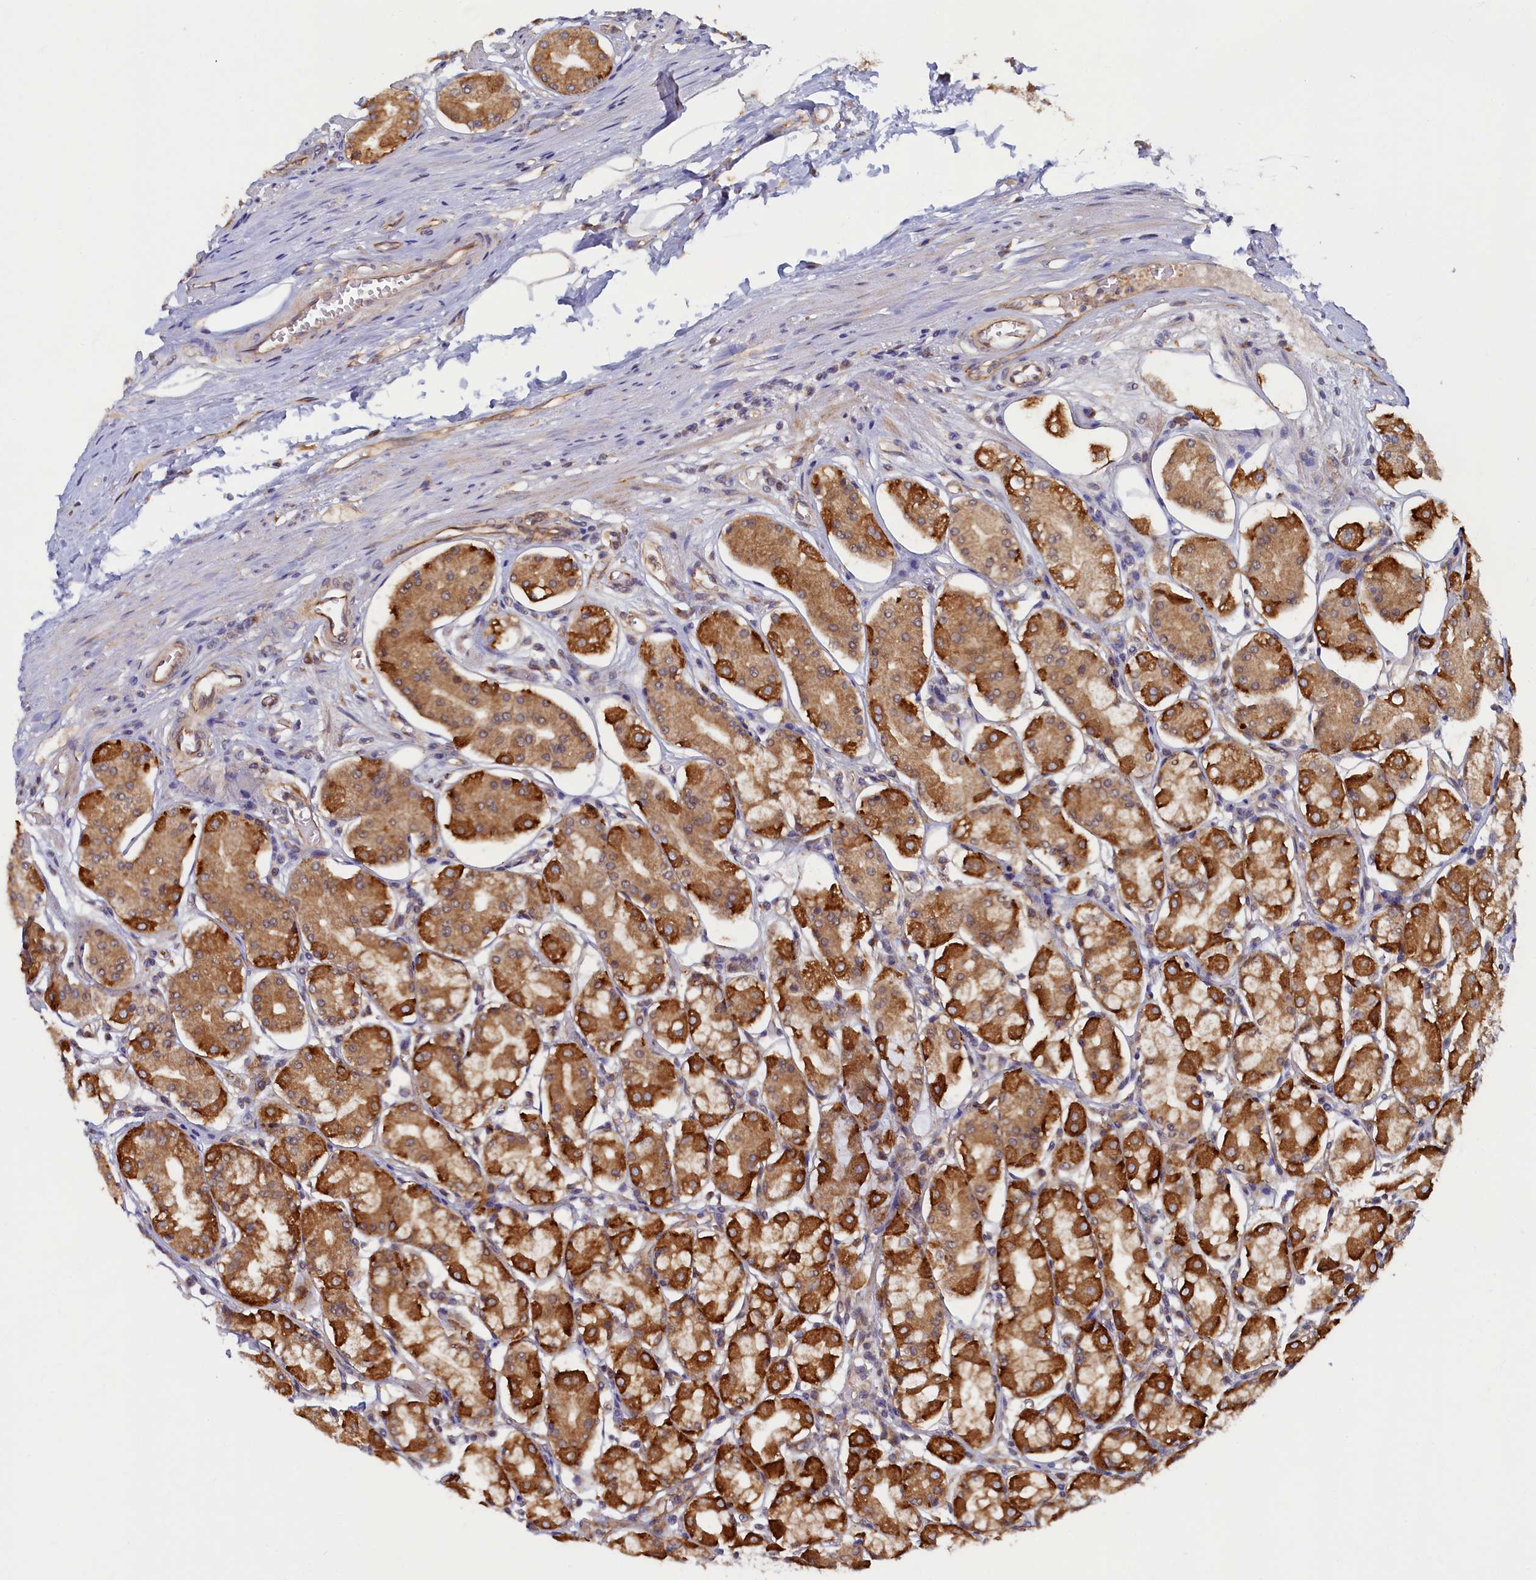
{"staining": {"intensity": "strong", "quantity": ">75%", "location": "cytoplasmic/membranous"}, "tissue": "stomach", "cell_type": "Glandular cells", "image_type": "normal", "snomed": [{"axis": "morphology", "description": "Normal tissue, NOS"}, {"axis": "topography", "description": "Stomach, lower"}], "caption": "Immunohistochemical staining of normal stomach displays >75% levels of strong cytoplasmic/membranous protein positivity in approximately >75% of glandular cells. (DAB IHC, brown staining for protein, blue staining for nuclei).", "gene": "STX12", "patient": {"sex": "female", "age": 56}}